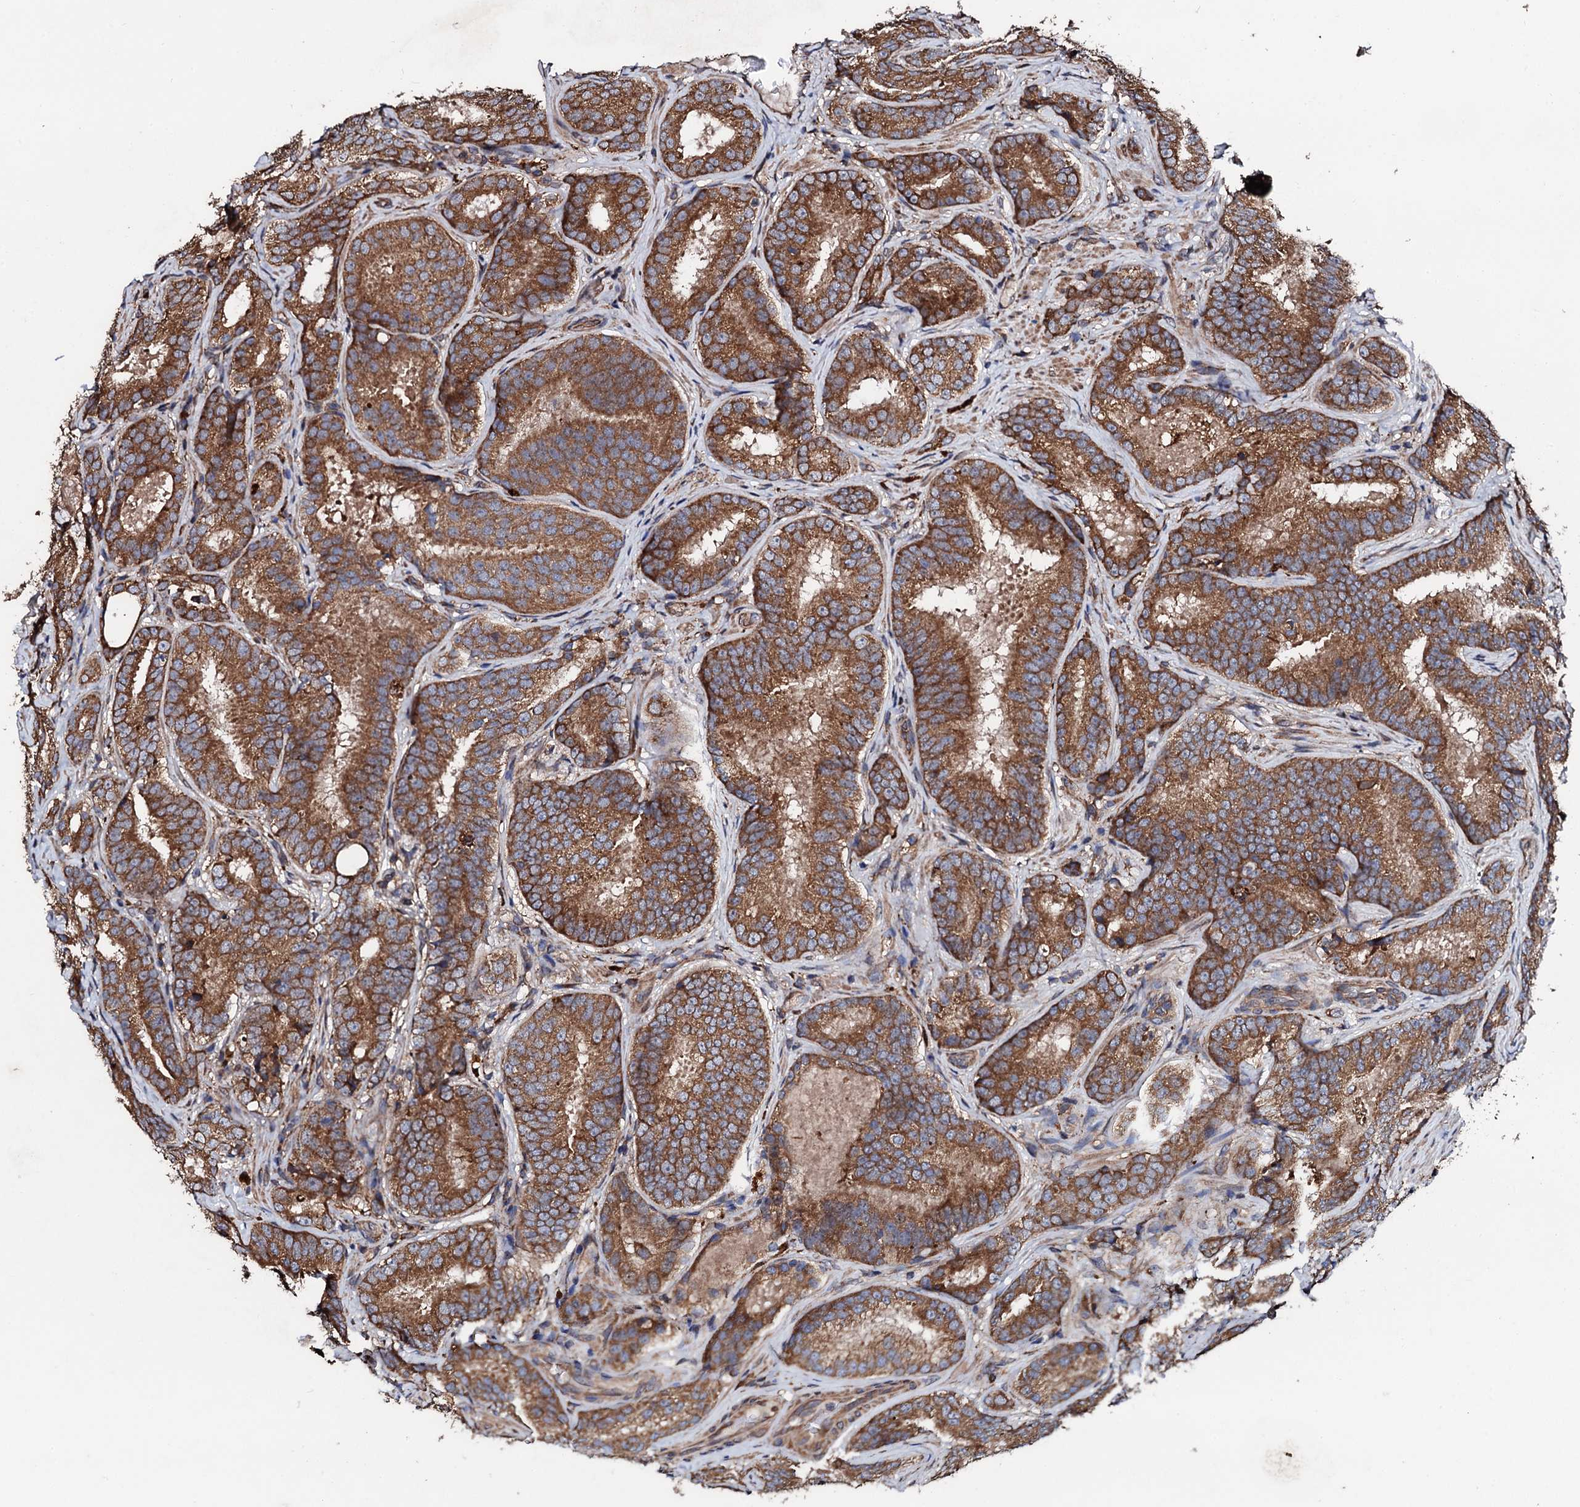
{"staining": {"intensity": "strong", "quantity": ">75%", "location": "cytoplasmic/membranous"}, "tissue": "prostate cancer", "cell_type": "Tumor cells", "image_type": "cancer", "snomed": [{"axis": "morphology", "description": "Adenocarcinoma, High grade"}, {"axis": "topography", "description": "Prostate"}], "caption": "About >75% of tumor cells in human prostate cancer (adenocarcinoma (high-grade)) exhibit strong cytoplasmic/membranous protein expression as visualized by brown immunohistochemical staining.", "gene": "CKAP5", "patient": {"sex": "male", "age": 57}}